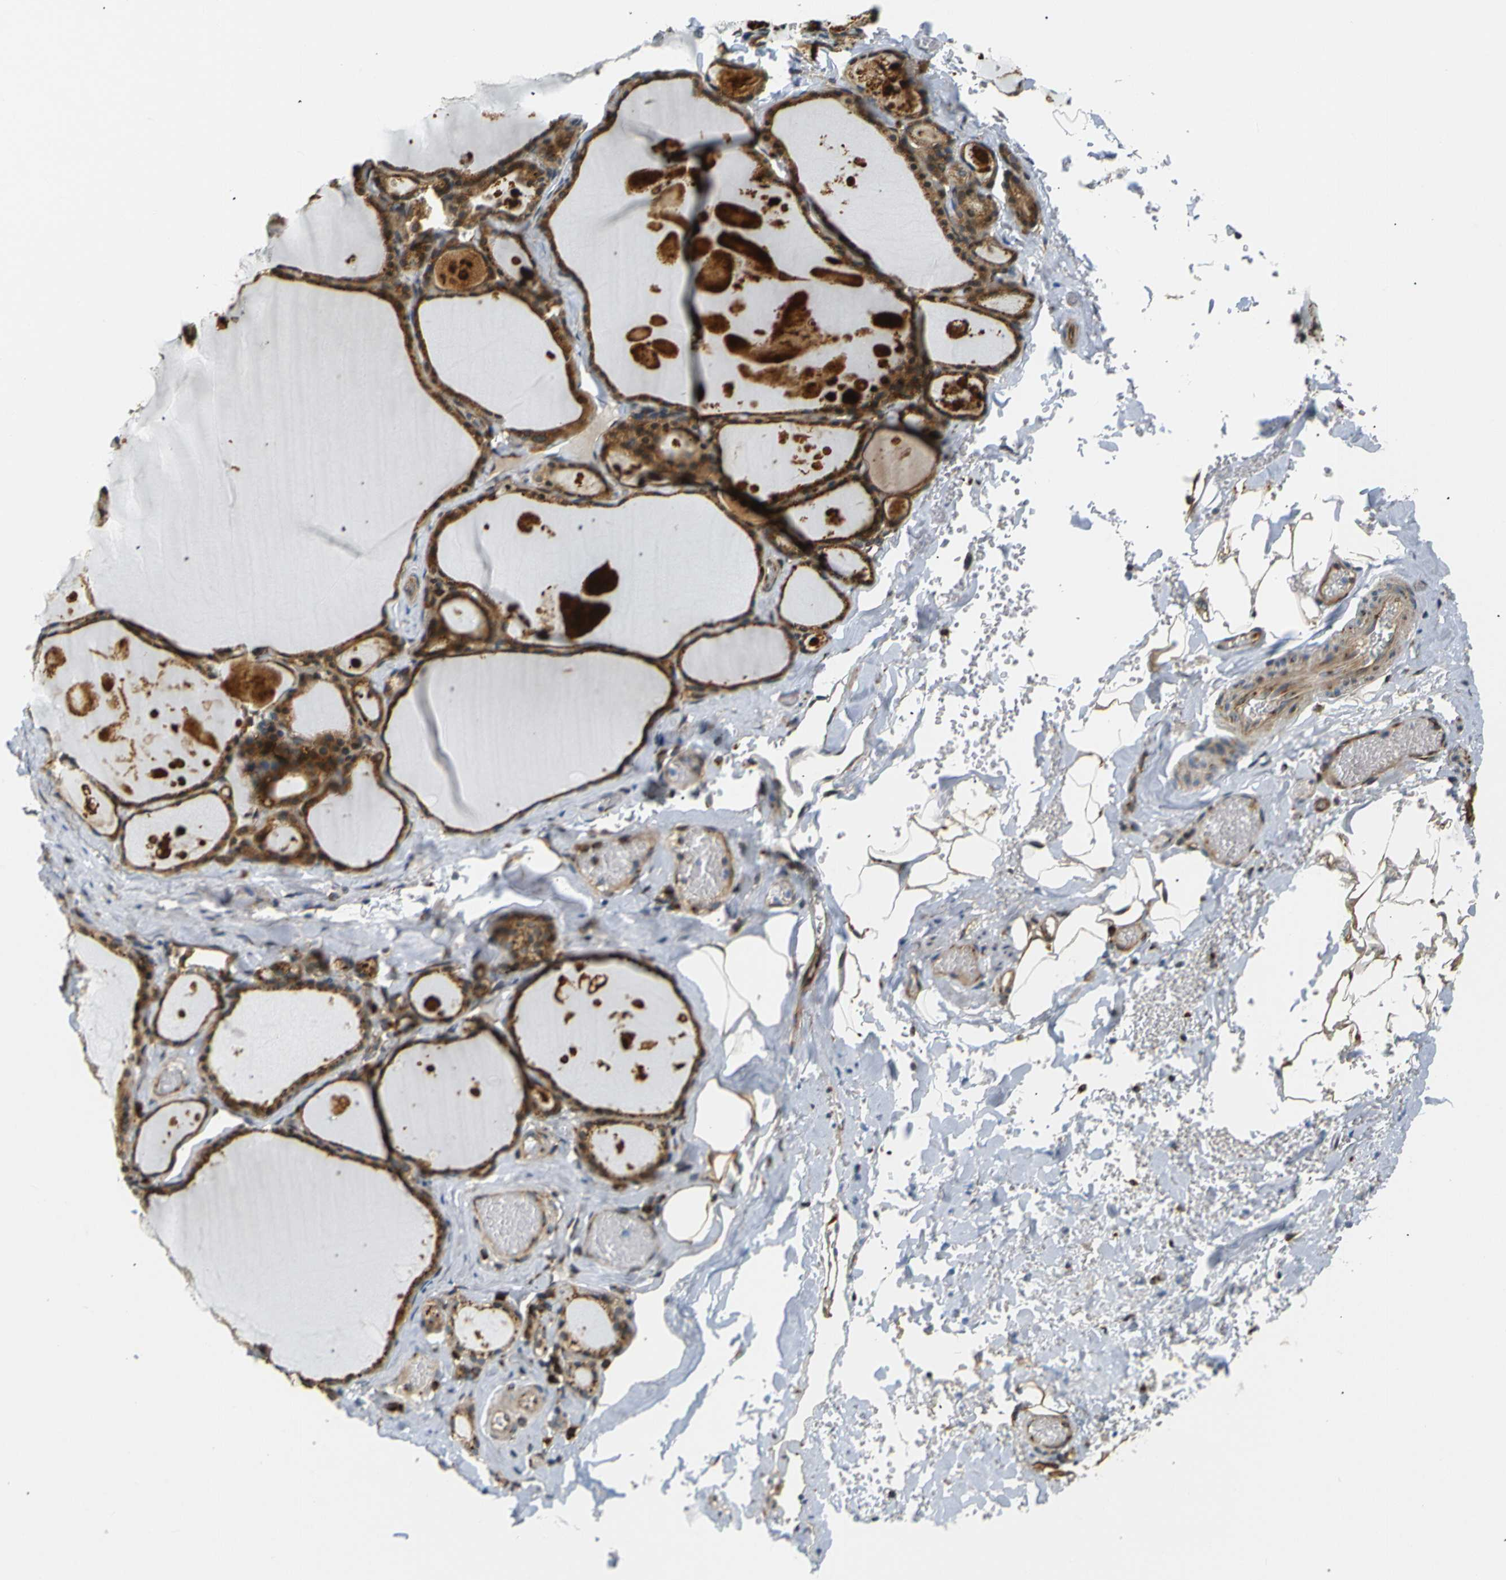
{"staining": {"intensity": "strong", "quantity": ">75%", "location": "cytoplasmic/membranous"}, "tissue": "thyroid gland", "cell_type": "Glandular cells", "image_type": "normal", "snomed": [{"axis": "morphology", "description": "Normal tissue, NOS"}, {"axis": "topography", "description": "Thyroid gland"}], "caption": "This image shows benign thyroid gland stained with immunohistochemistry (IHC) to label a protein in brown. The cytoplasmic/membranous of glandular cells show strong positivity for the protein. Nuclei are counter-stained blue.", "gene": "ABCE1", "patient": {"sex": "male", "age": 56}}